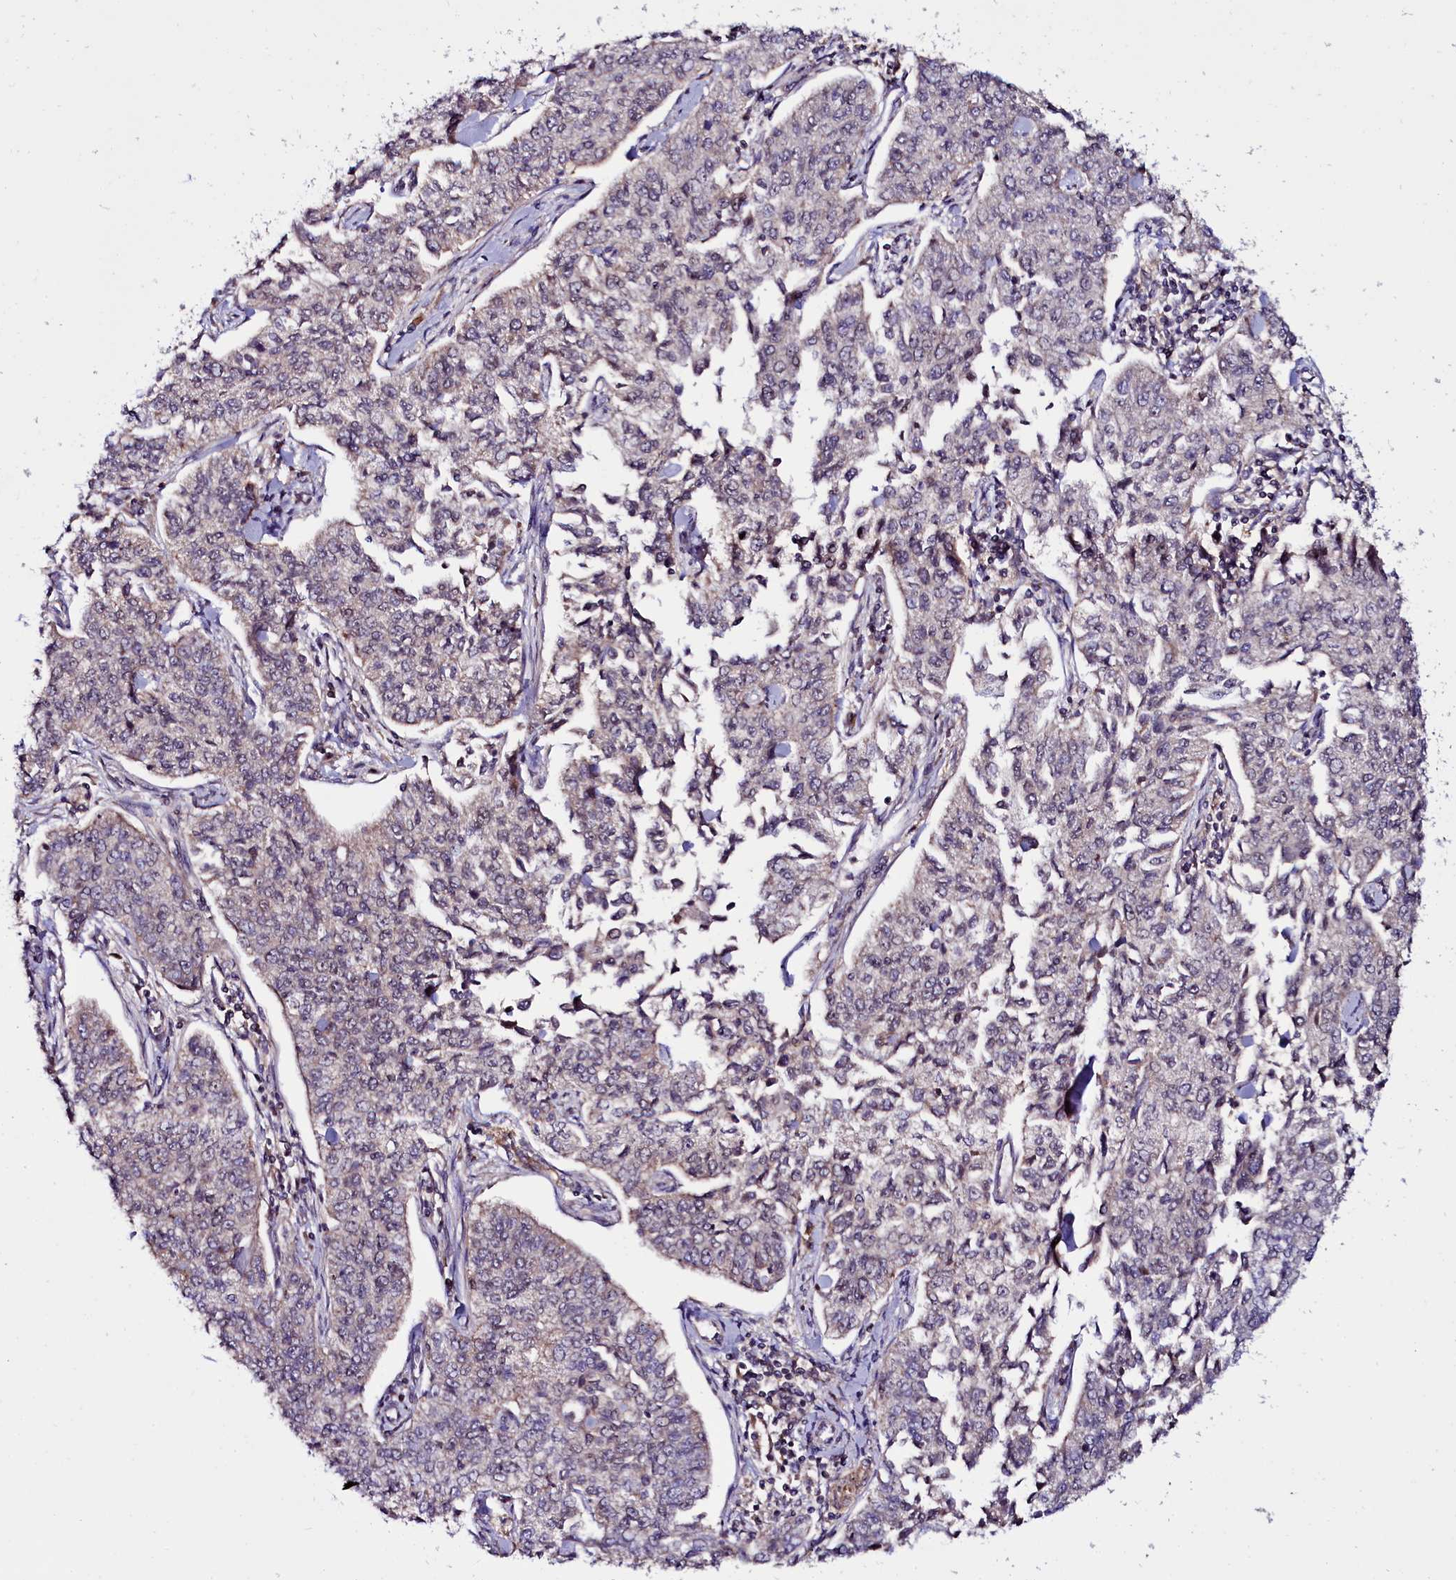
{"staining": {"intensity": "negative", "quantity": "none", "location": "none"}, "tissue": "cervical cancer", "cell_type": "Tumor cells", "image_type": "cancer", "snomed": [{"axis": "morphology", "description": "Squamous cell carcinoma, NOS"}, {"axis": "topography", "description": "Cervix"}], "caption": "This is an immunohistochemistry (IHC) photomicrograph of human squamous cell carcinoma (cervical). There is no expression in tumor cells.", "gene": "NAA80", "patient": {"sex": "female", "age": 35}}